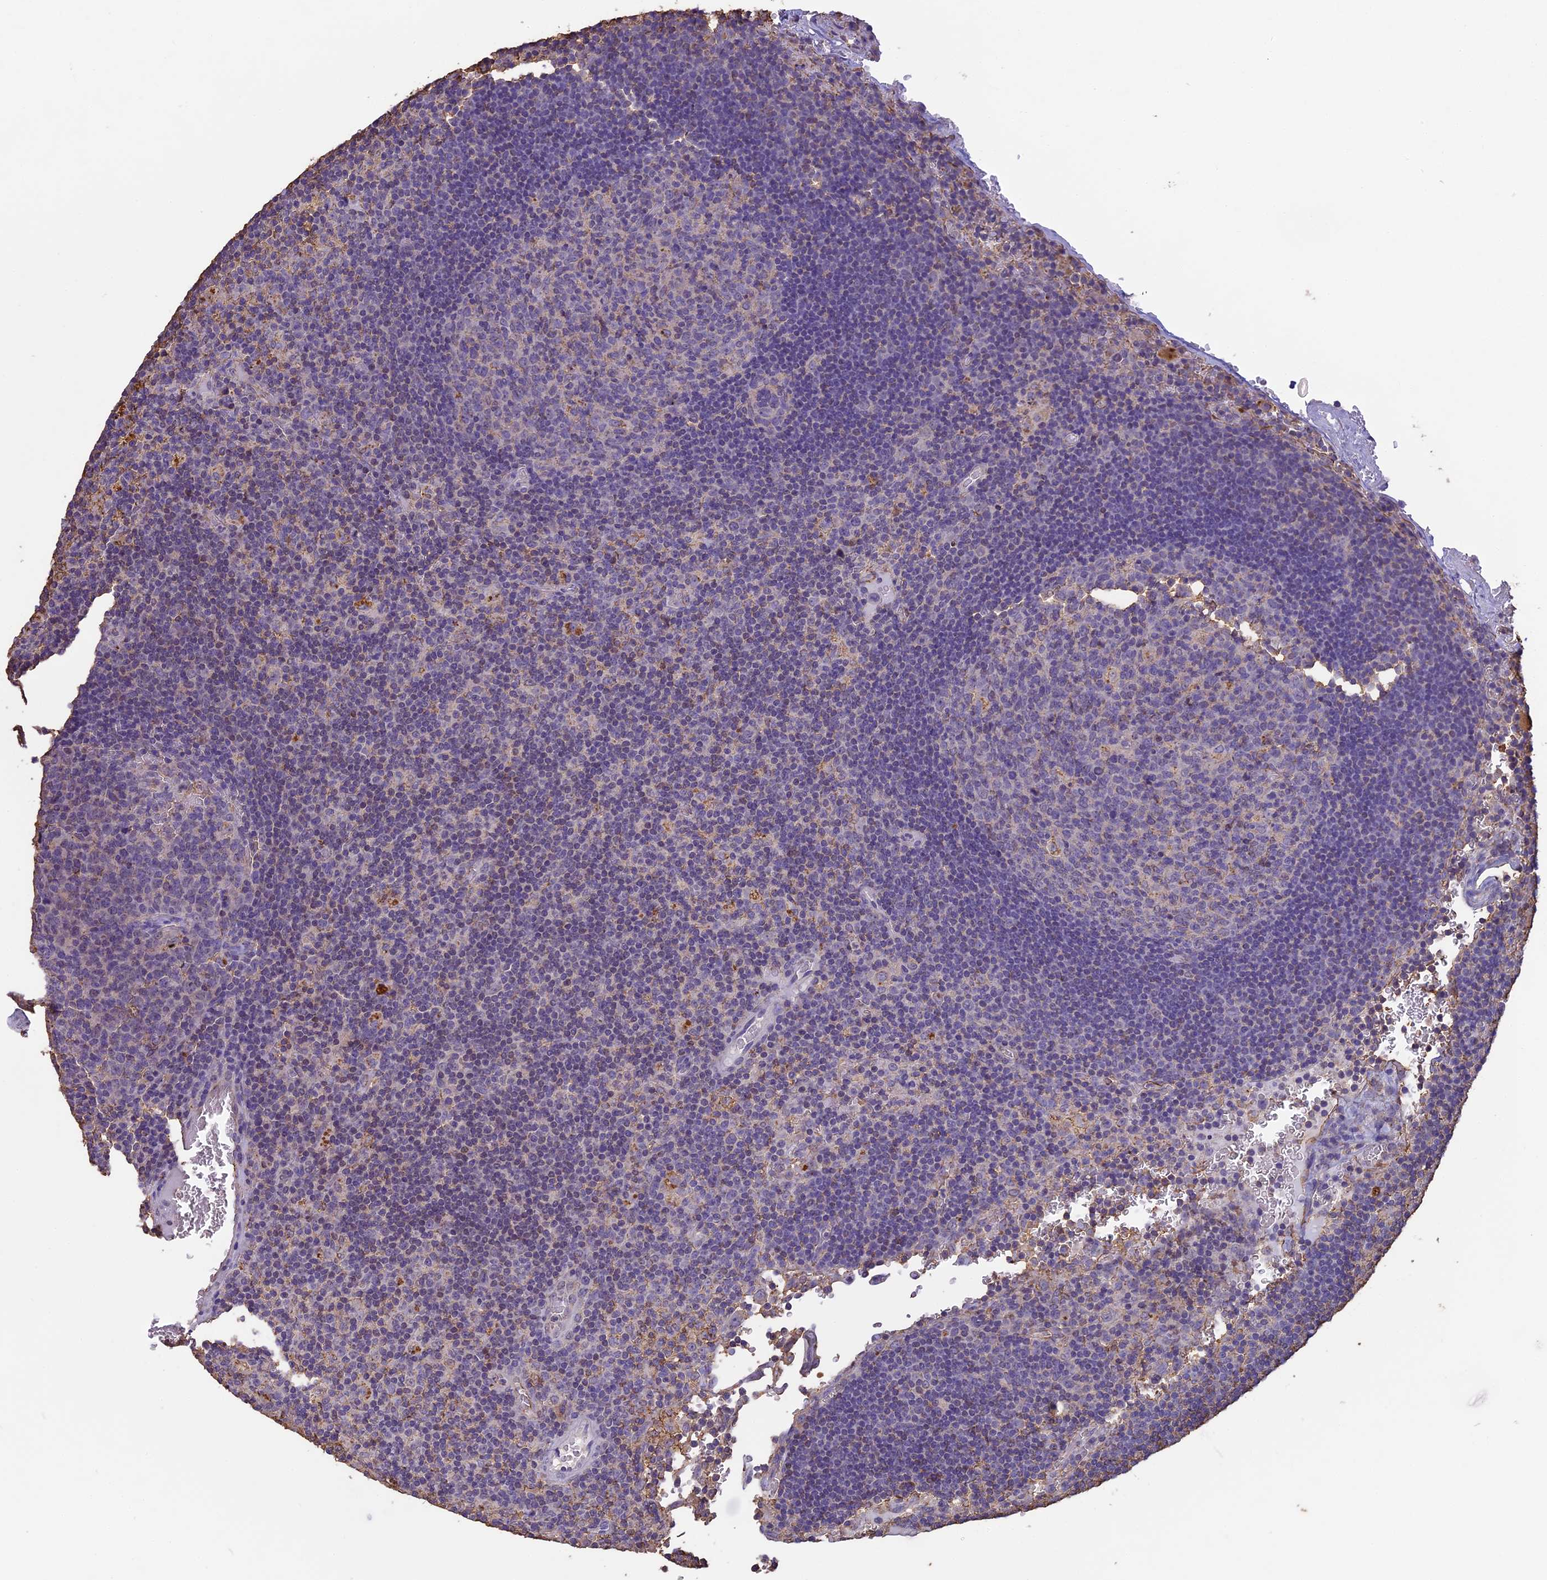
{"staining": {"intensity": "negative", "quantity": "none", "location": "none"}, "tissue": "lymph node", "cell_type": "Germinal center cells", "image_type": "normal", "snomed": [{"axis": "morphology", "description": "Normal tissue, NOS"}, {"axis": "topography", "description": "Lymph node"}], "caption": "DAB immunohistochemical staining of normal human lymph node shows no significant staining in germinal center cells.", "gene": "ARHGAP19", "patient": {"sex": "female", "age": 73}}